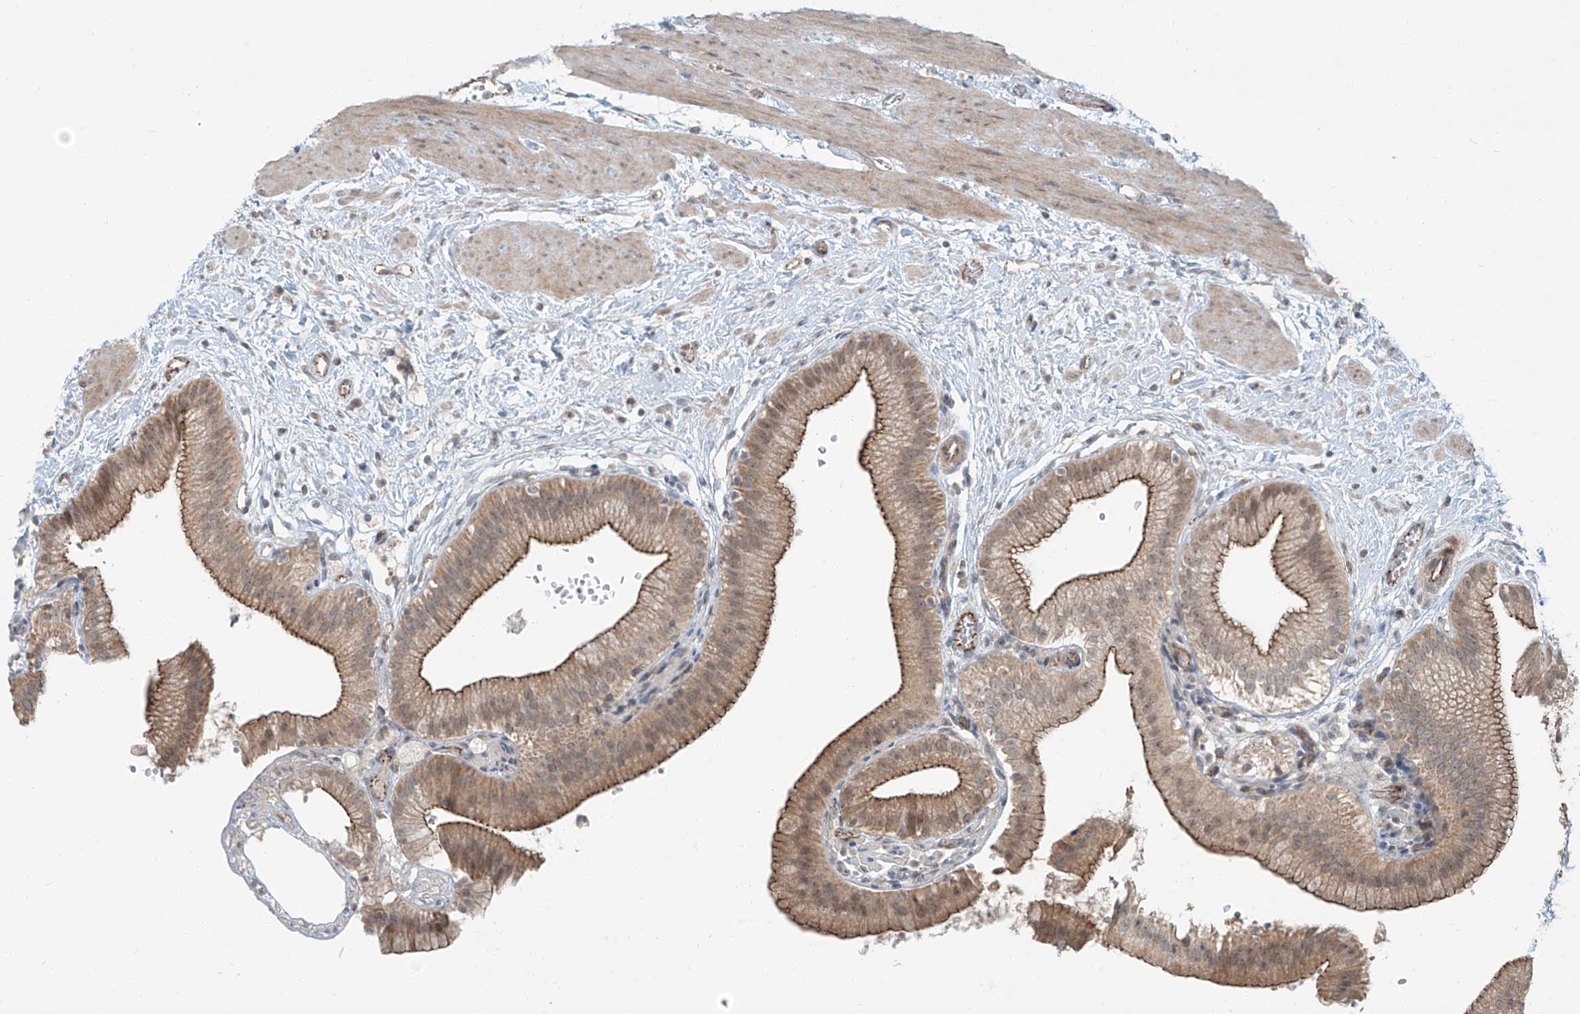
{"staining": {"intensity": "moderate", "quantity": ">75%", "location": "cytoplasmic/membranous,nuclear"}, "tissue": "gallbladder", "cell_type": "Glandular cells", "image_type": "normal", "snomed": [{"axis": "morphology", "description": "Normal tissue, NOS"}, {"axis": "topography", "description": "Gallbladder"}], "caption": "Immunohistochemical staining of normal gallbladder displays medium levels of moderate cytoplasmic/membranous,nuclear expression in approximately >75% of glandular cells. (Stains: DAB in brown, nuclei in blue, Microscopy: brightfield microscopy at high magnification).", "gene": "ZNF16", "patient": {"sex": "male", "age": 55}}